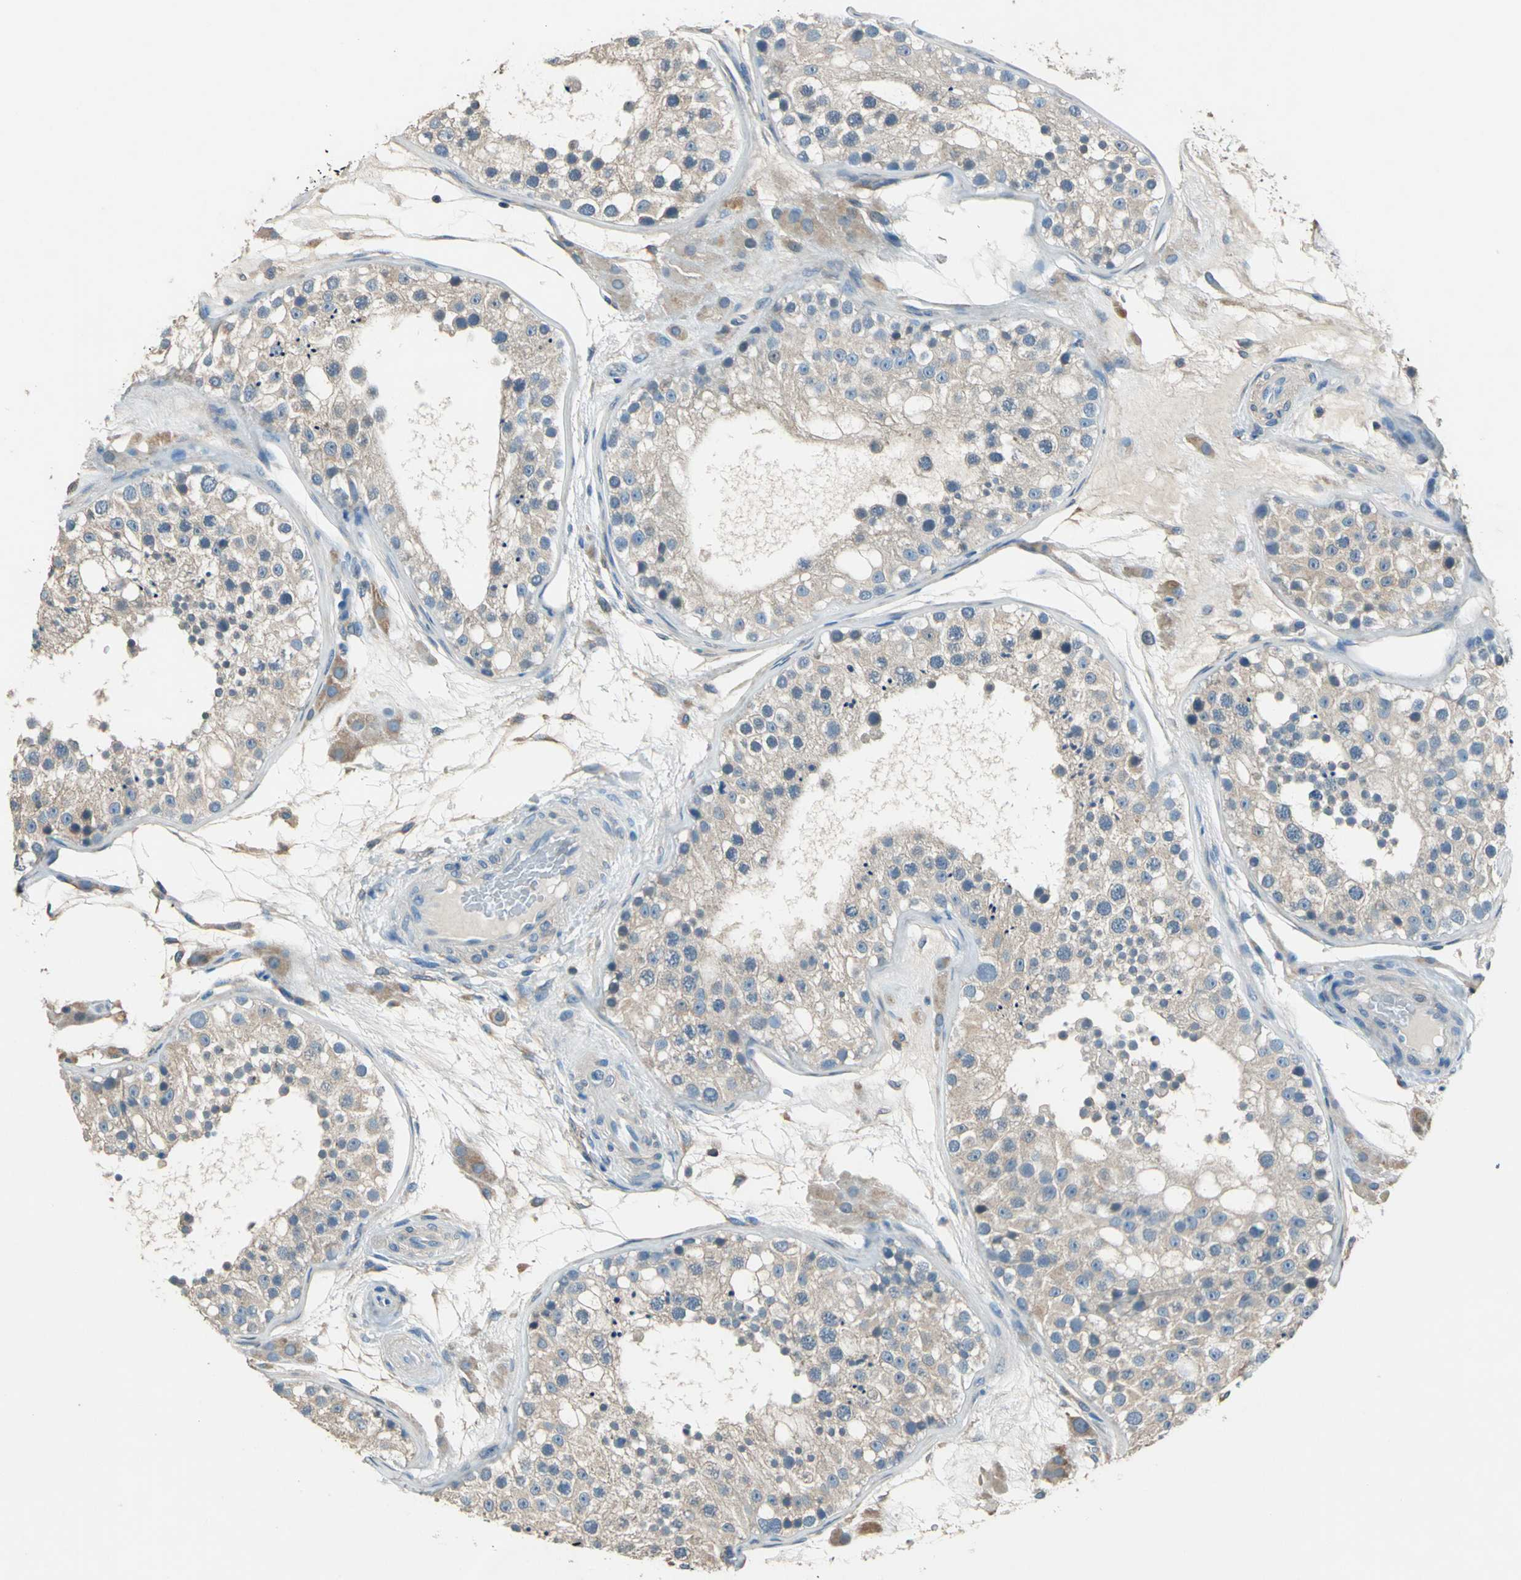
{"staining": {"intensity": "weak", "quantity": "25%-75%", "location": "cytoplasmic/membranous"}, "tissue": "testis", "cell_type": "Cells in seminiferous ducts", "image_type": "normal", "snomed": [{"axis": "morphology", "description": "Normal tissue, NOS"}, {"axis": "topography", "description": "Testis"}], "caption": "Immunohistochemical staining of normal testis demonstrates 25%-75% levels of weak cytoplasmic/membranous protein positivity in about 25%-75% of cells in seminiferous ducts.", "gene": "PRKCA", "patient": {"sex": "male", "age": 26}}